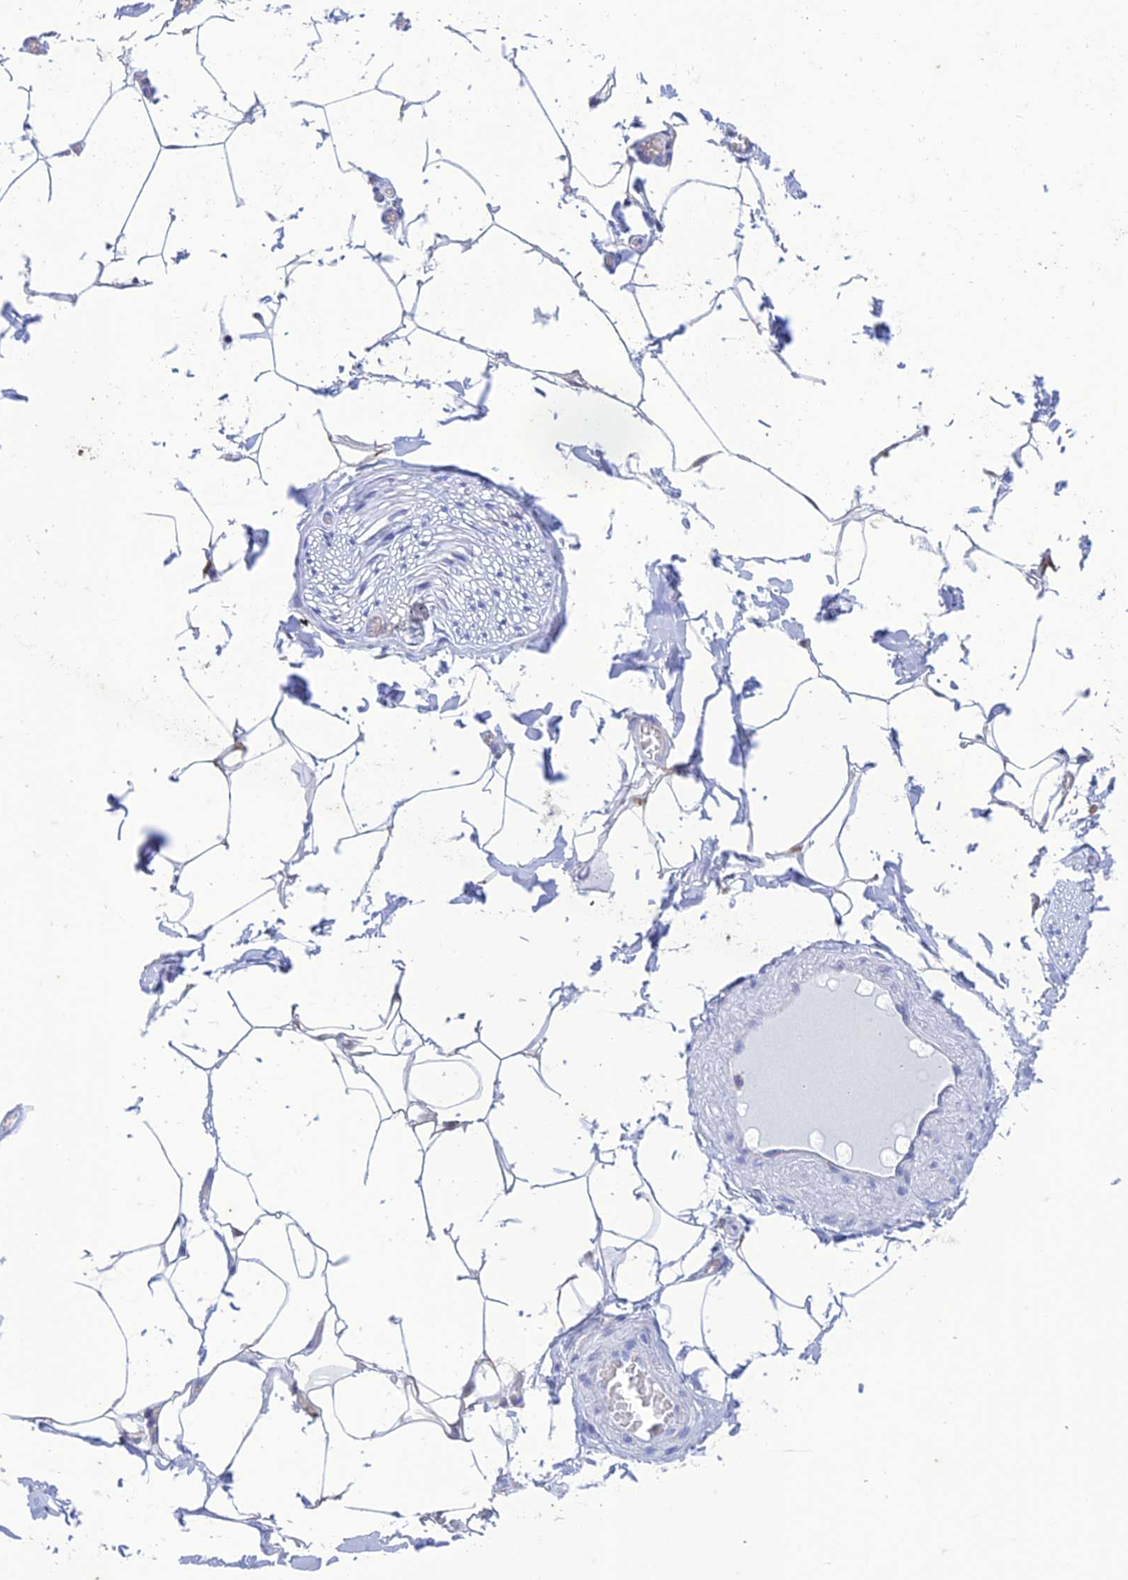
{"staining": {"intensity": "negative", "quantity": "none", "location": "none"}, "tissue": "adipose tissue", "cell_type": "Adipocytes", "image_type": "normal", "snomed": [{"axis": "morphology", "description": "Normal tissue, NOS"}, {"axis": "topography", "description": "Soft tissue"}, {"axis": "topography", "description": "Adipose tissue"}, {"axis": "topography", "description": "Vascular tissue"}, {"axis": "topography", "description": "Peripheral nerve tissue"}], "caption": "This is an immunohistochemistry image of unremarkable human adipose tissue. There is no expression in adipocytes.", "gene": "FGF7", "patient": {"sex": "male", "age": 46}}